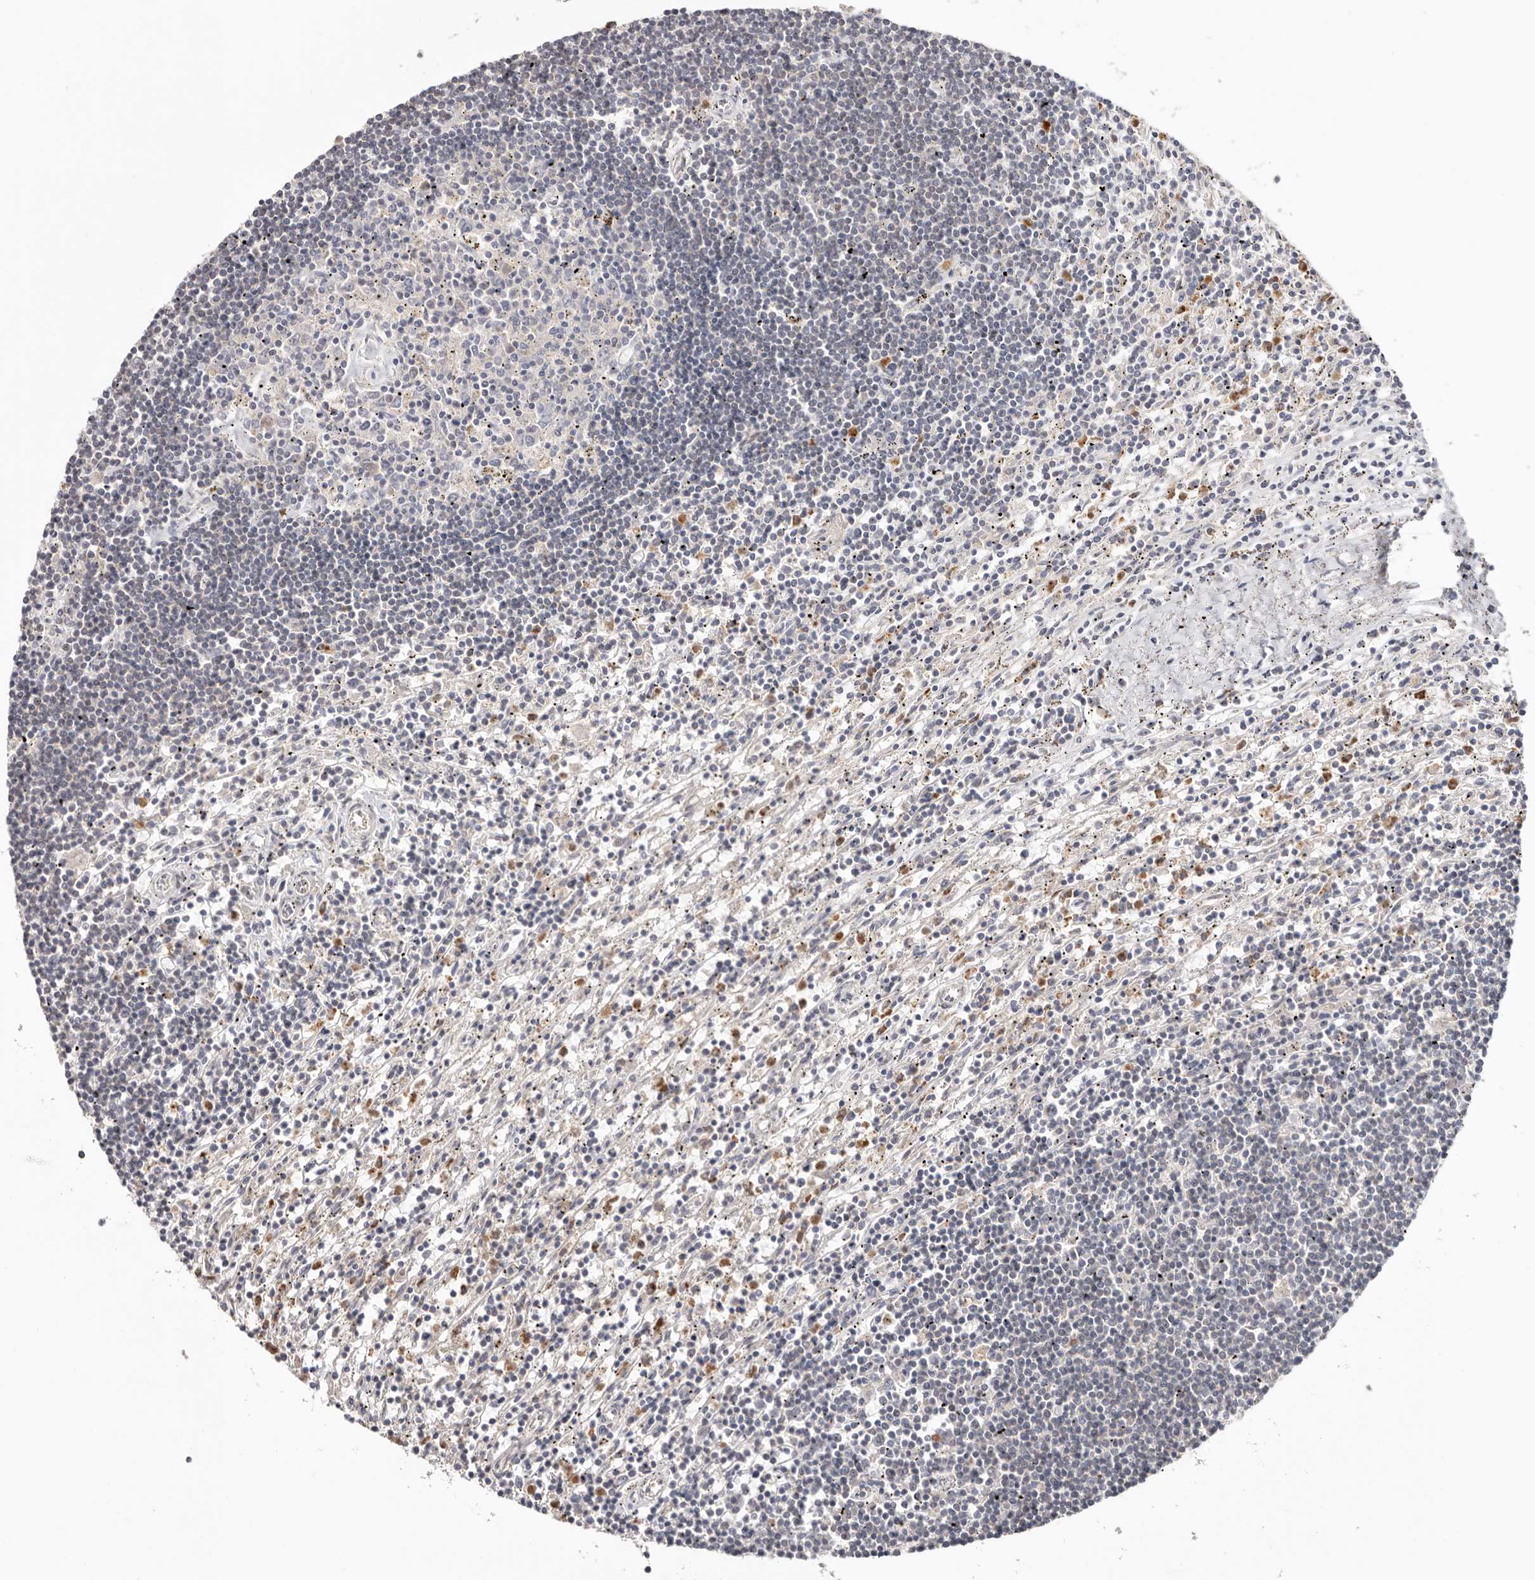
{"staining": {"intensity": "negative", "quantity": "none", "location": "none"}, "tissue": "lymphoma", "cell_type": "Tumor cells", "image_type": "cancer", "snomed": [{"axis": "morphology", "description": "Malignant lymphoma, non-Hodgkin's type, Low grade"}, {"axis": "topography", "description": "Spleen"}], "caption": "Human lymphoma stained for a protein using immunohistochemistry (IHC) exhibits no staining in tumor cells.", "gene": "SMAD7", "patient": {"sex": "male", "age": 76}}